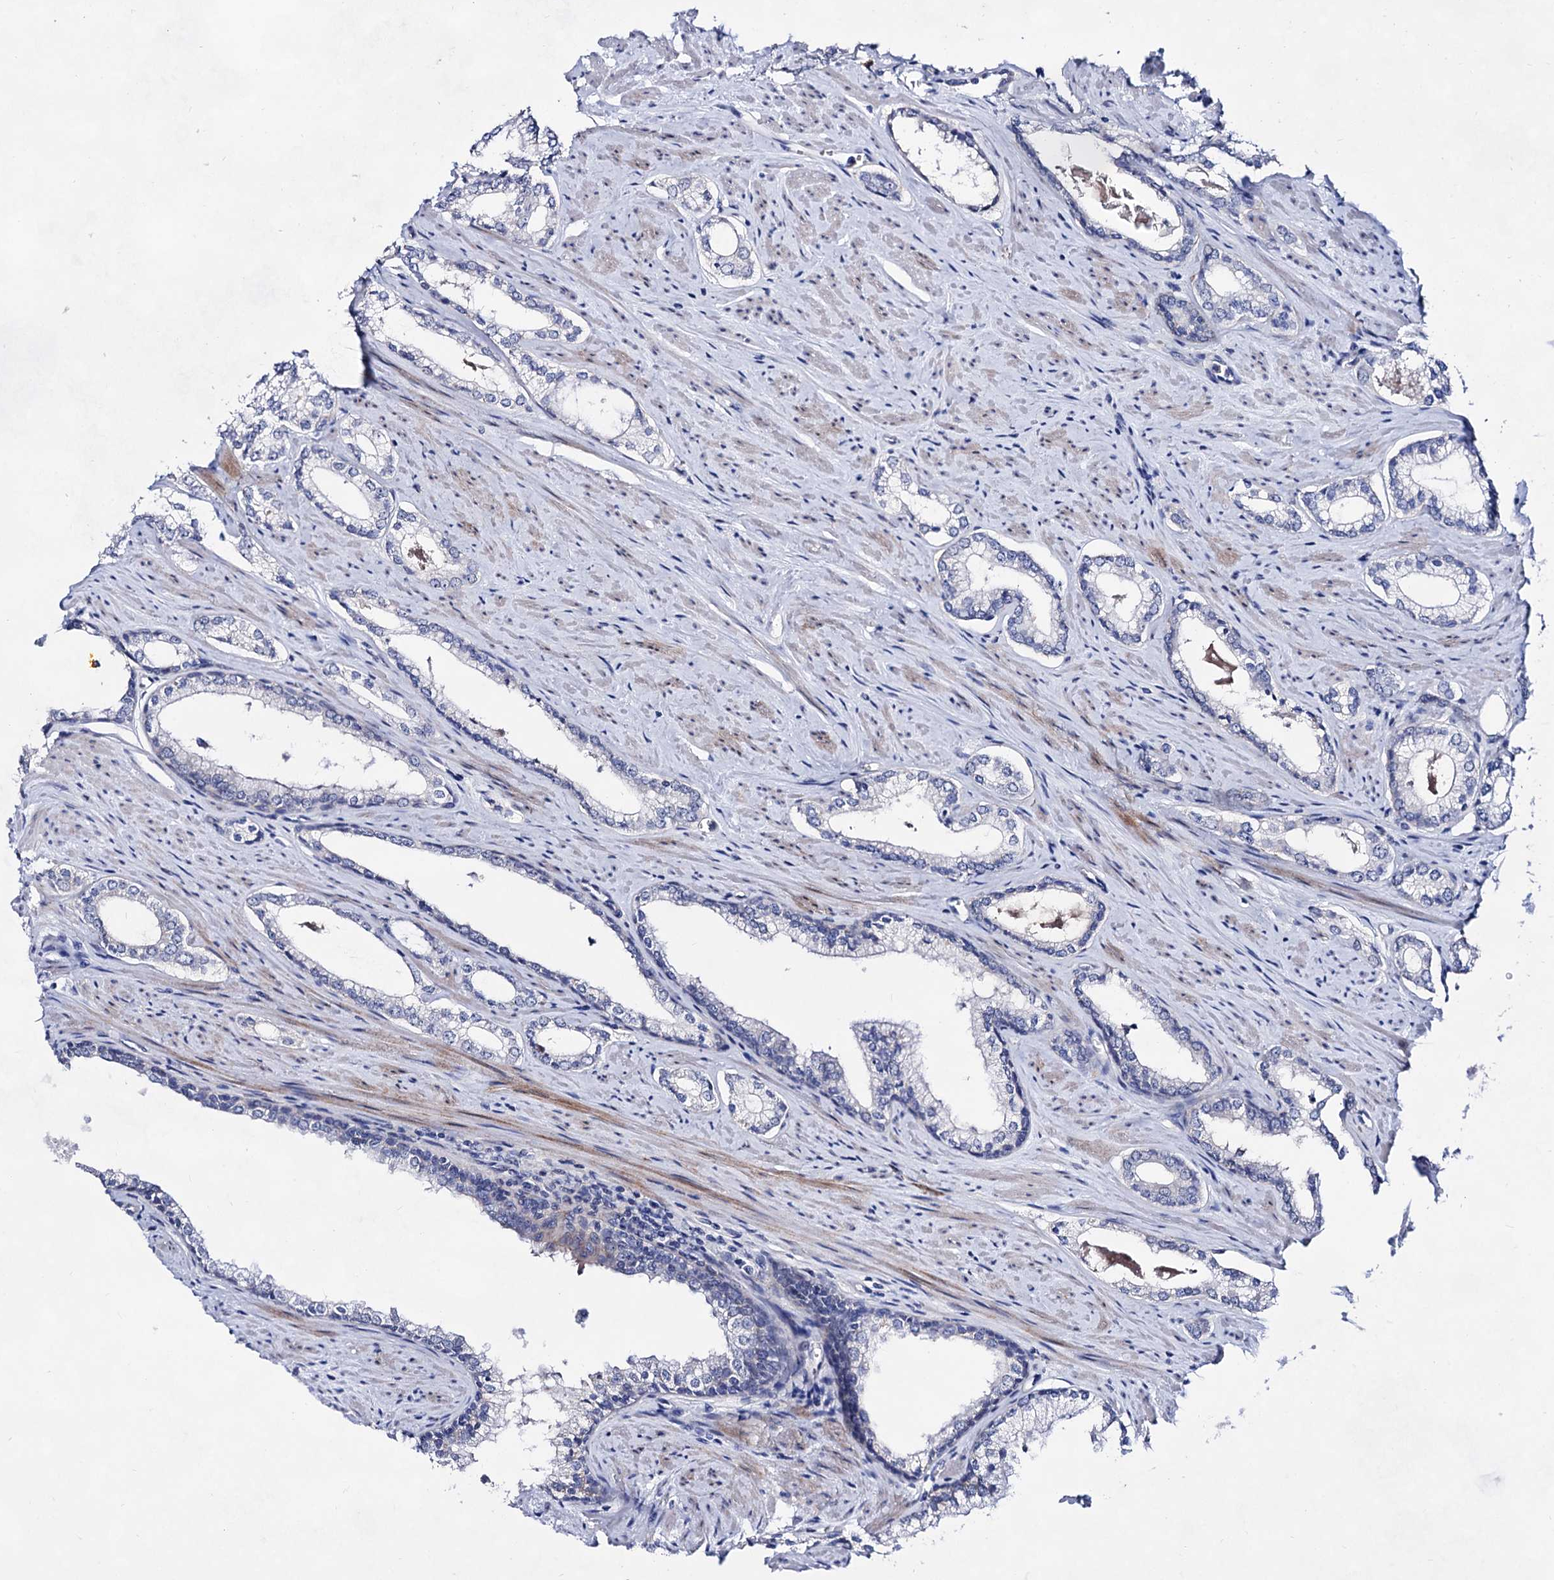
{"staining": {"intensity": "negative", "quantity": "none", "location": "none"}, "tissue": "prostate cancer", "cell_type": "Tumor cells", "image_type": "cancer", "snomed": [{"axis": "morphology", "description": "Adenocarcinoma, Low grade"}, {"axis": "topography", "description": "Prostate and seminal vesicle, NOS"}], "caption": "DAB (3,3'-diaminobenzidine) immunohistochemical staining of human prostate cancer shows no significant expression in tumor cells.", "gene": "PLIN1", "patient": {"sex": "male", "age": 60}}